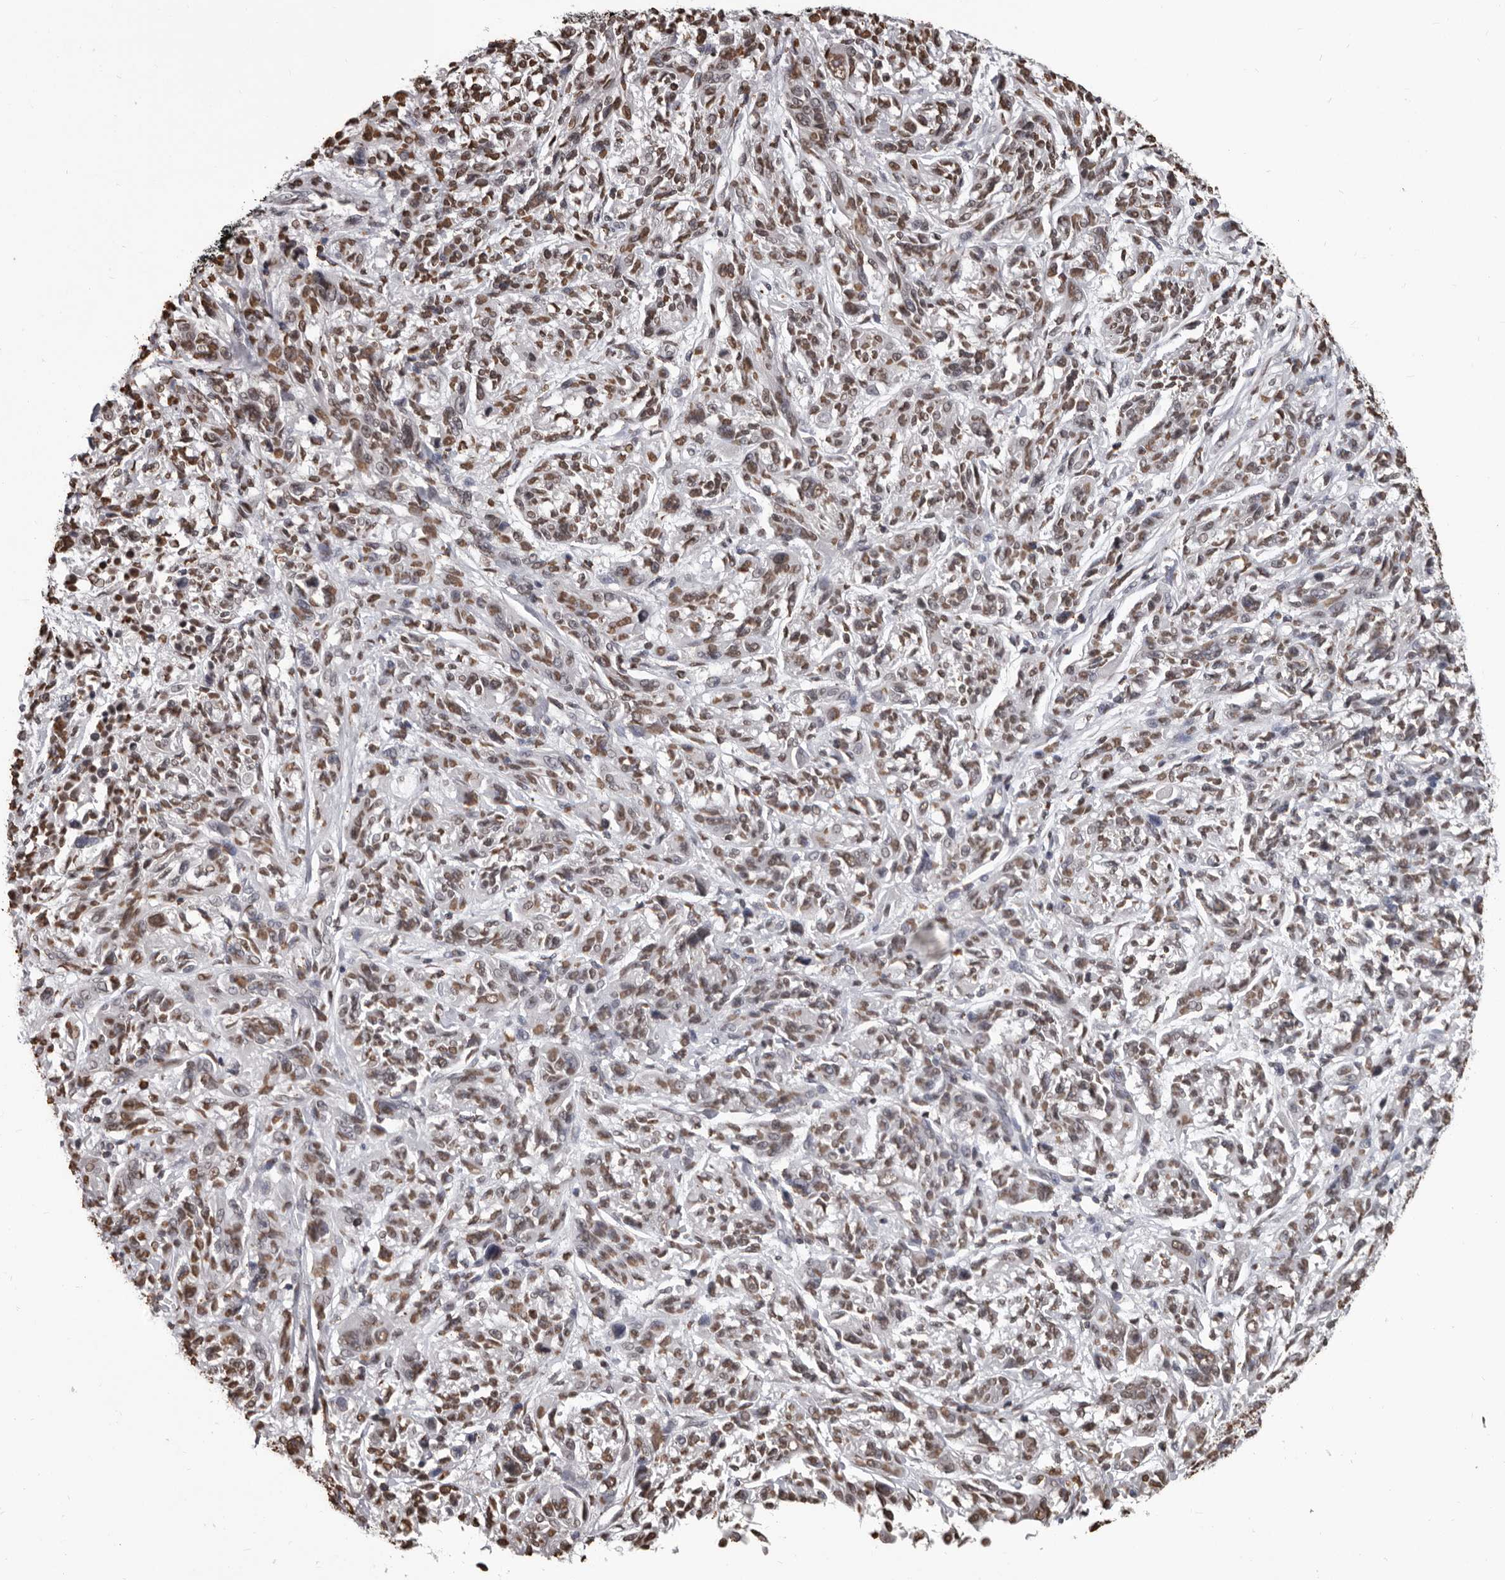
{"staining": {"intensity": "moderate", "quantity": ">75%", "location": "nuclear"}, "tissue": "melanoma", "cell_type": "Tumor cells", "image_type": "cancer", "snomed": [{"axis": "morphology", "description": "Malignant melanoma, NOS"}, {"axis": "topography", "description": "Skin"}], "caption": "Protein expression by IHC demonstrates moderate nuclear staining in about >75% of tumor cells in melanoma.", "gene": "AHR", "patient": {"sex": "male", "age": 53}}